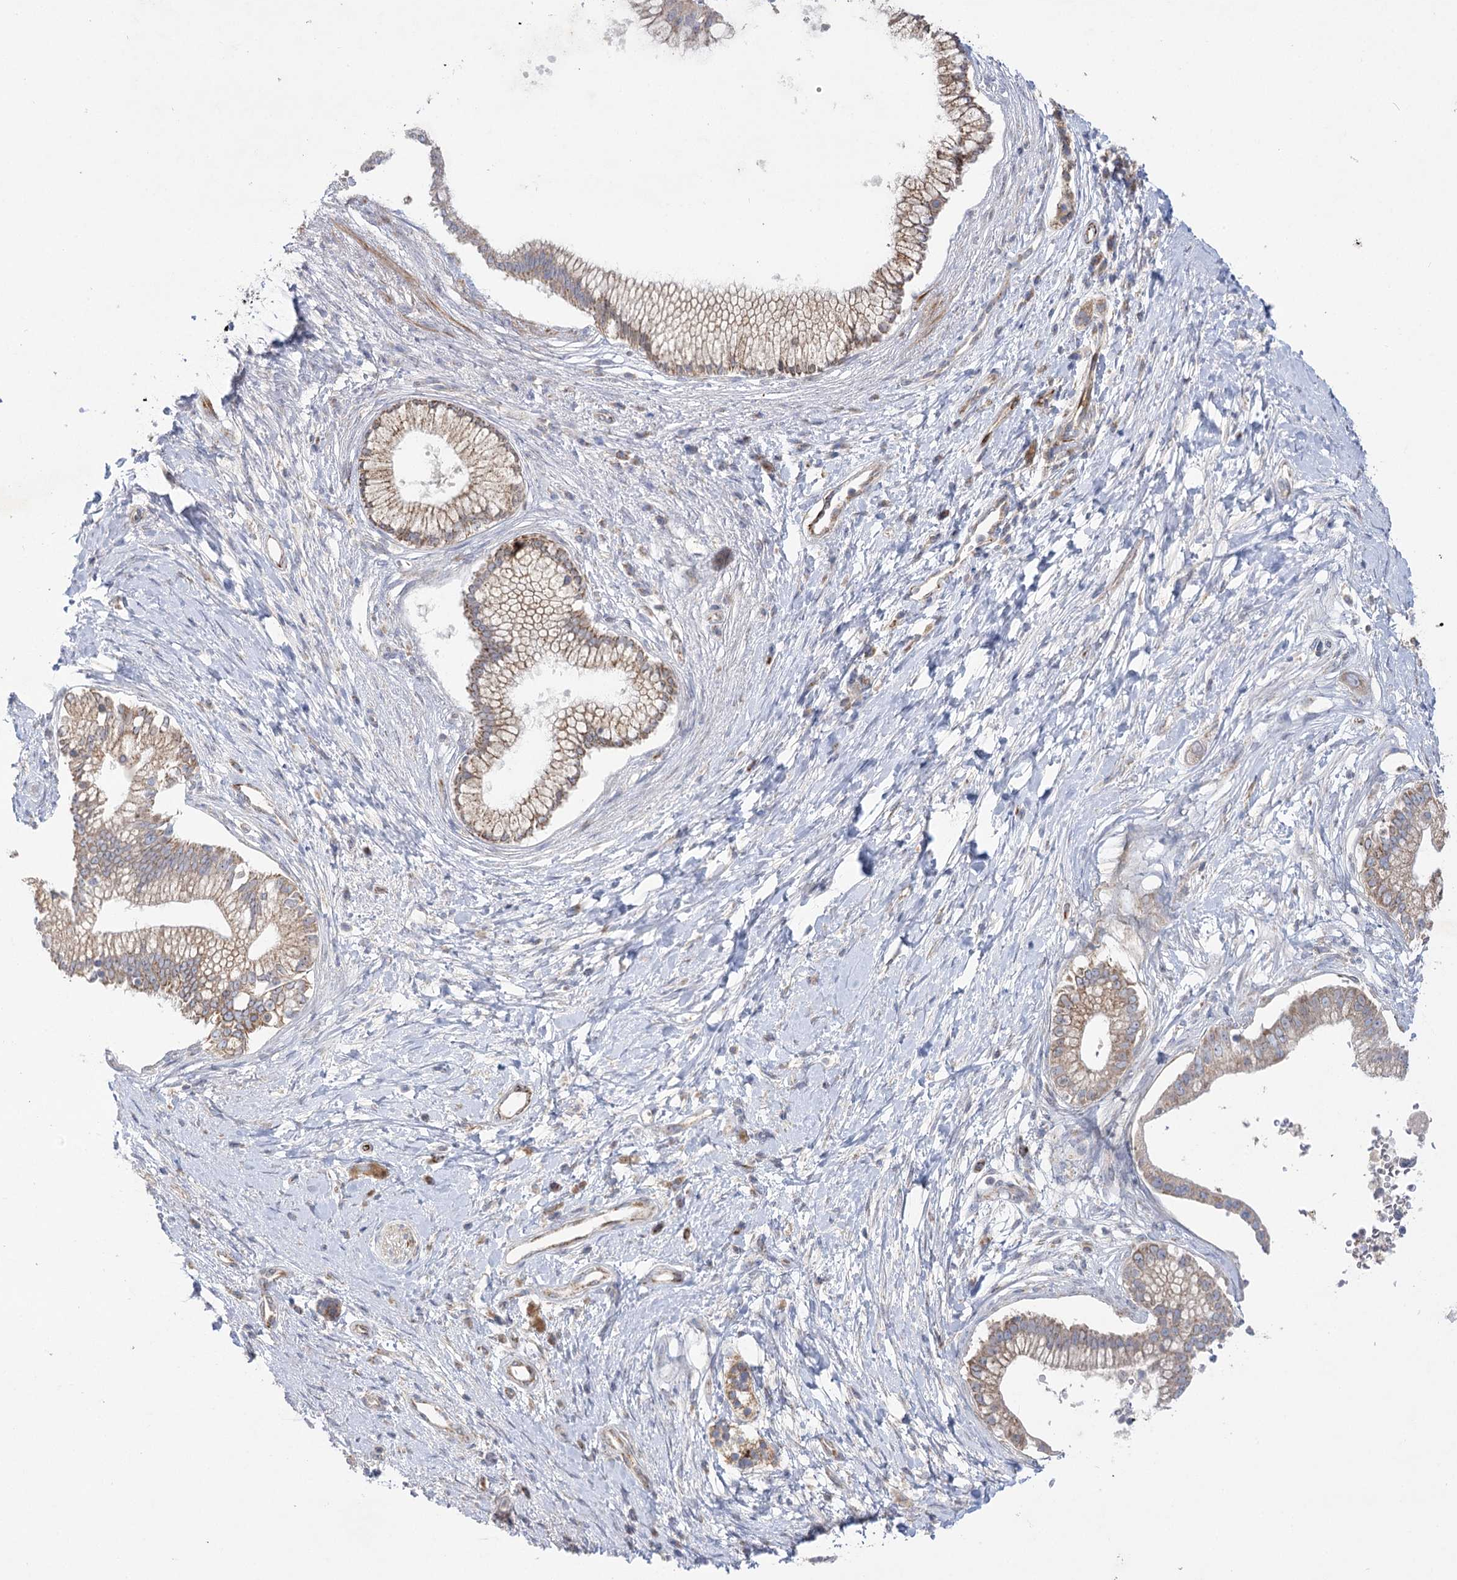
{"staining": {"intensity": "weak", "quantity": "25%-75%", "location": "cytoplasmic/membranous"}, "tissue": "pancreatic cancer", "cell_type": "Tumor cells", "image_type": "cancer", "snomed": [{"axis": "morphology", "description": "Adenocarcinoma, NOS"}, {"axis": "topography", "description": "Pancreas"}], "caption": "This micrograph demonstrates immunohistochemistry (IHC) staining of human pancreatic cancer, with low weak cytoplasmic/membranous staining in about 25%-75% of tumor cells.", "gene": "DHTKD1", "patient": {"sex": "male", "age": 68}}